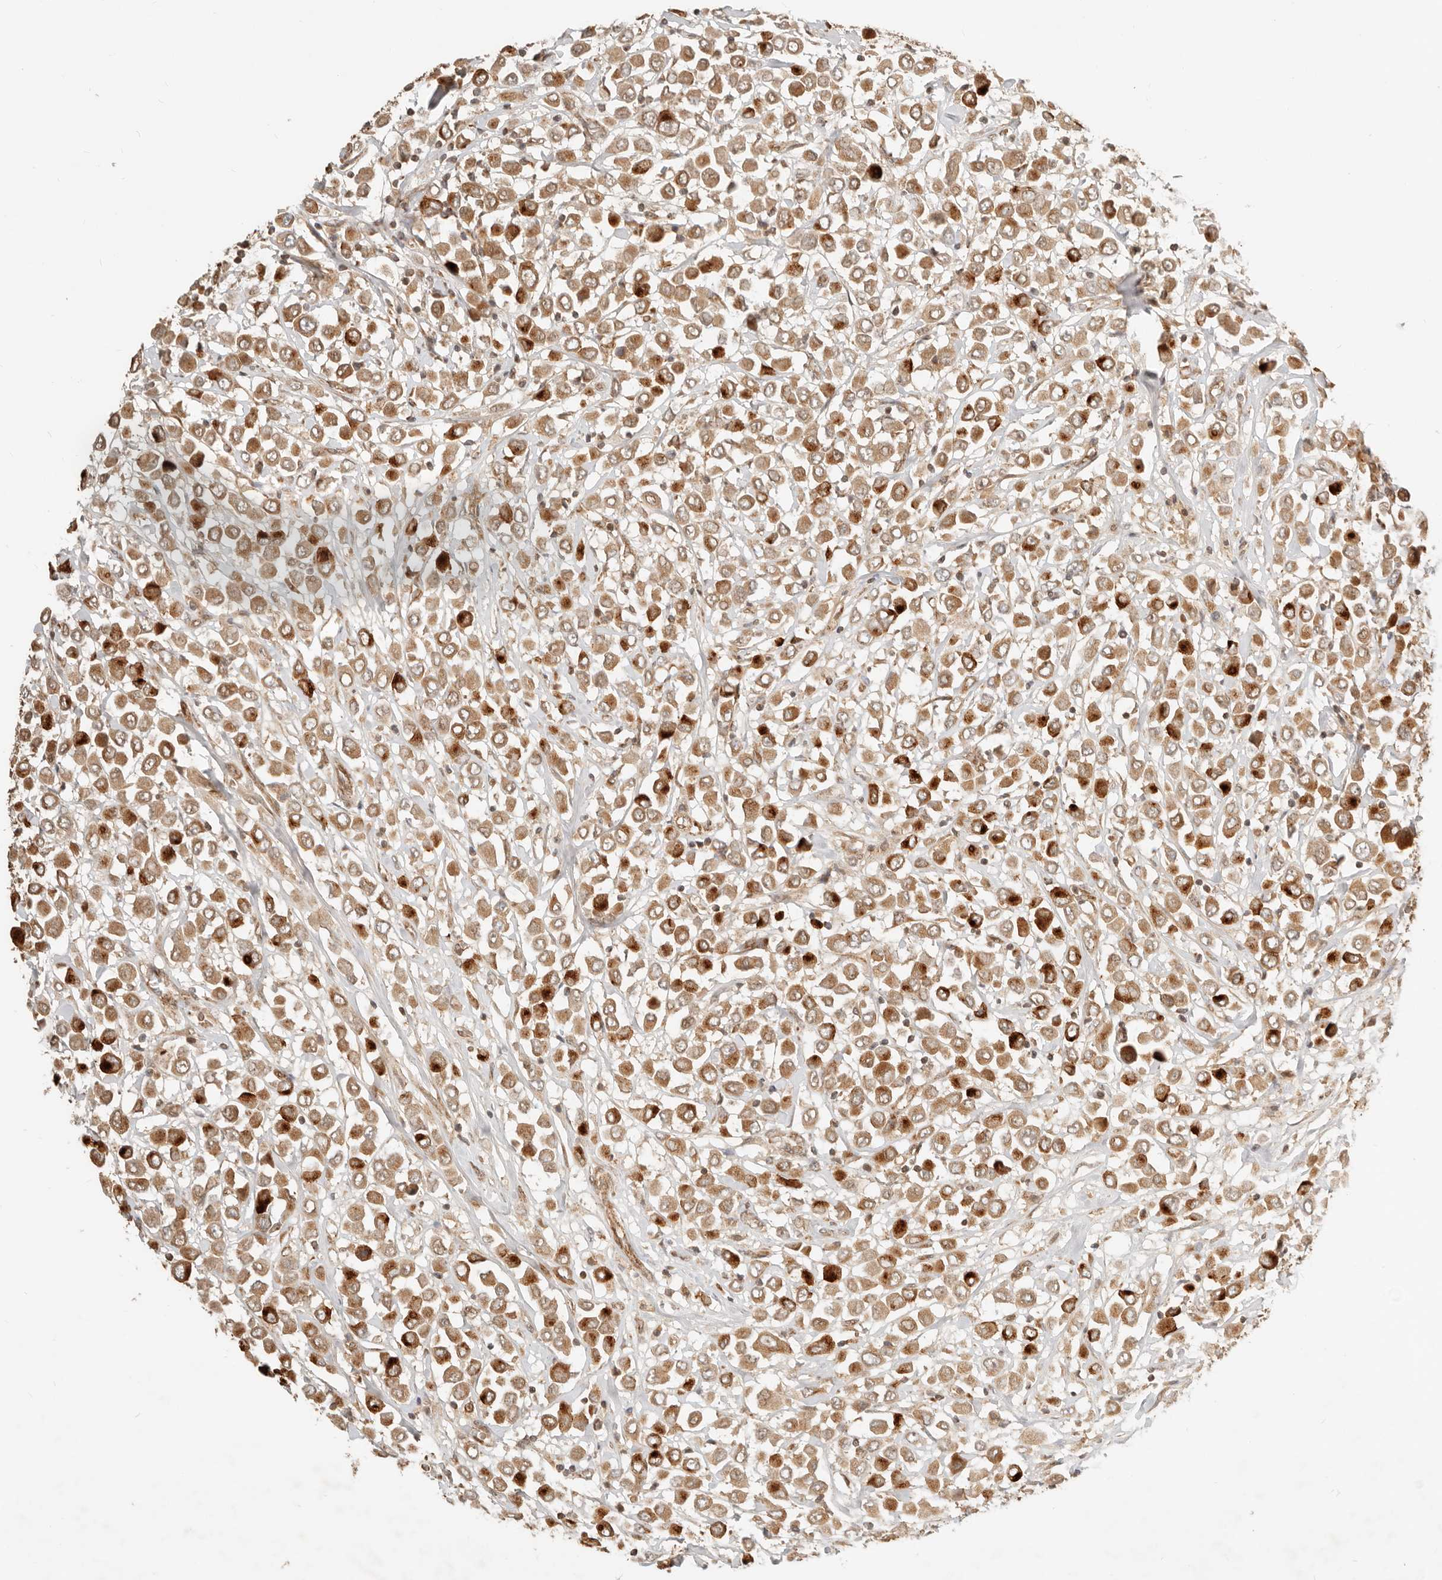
{"staining": {"intensity": "strong", "quantity": "25%-75%", "location": "cytoplasmic/membranous"}, "tissue": "breast cancer", "cell_type": "Tumor cells", "image_type": "cancer", "snomed": [{"axis": "morphology", "description": "Duct carcinoma"}, {"axis": "topography", "description": "Breast"}], "caption": "Tumor cells show high levels of strong cytoplasmic/membranous expression in about 25%-75% of cells in human breast cancer (intraductal carcinoma). (brown staining indicates protein expression, while blue staining denotes nuclei).", "gene": "BAALC", "patient": {"sex": "female", "age": 61}}